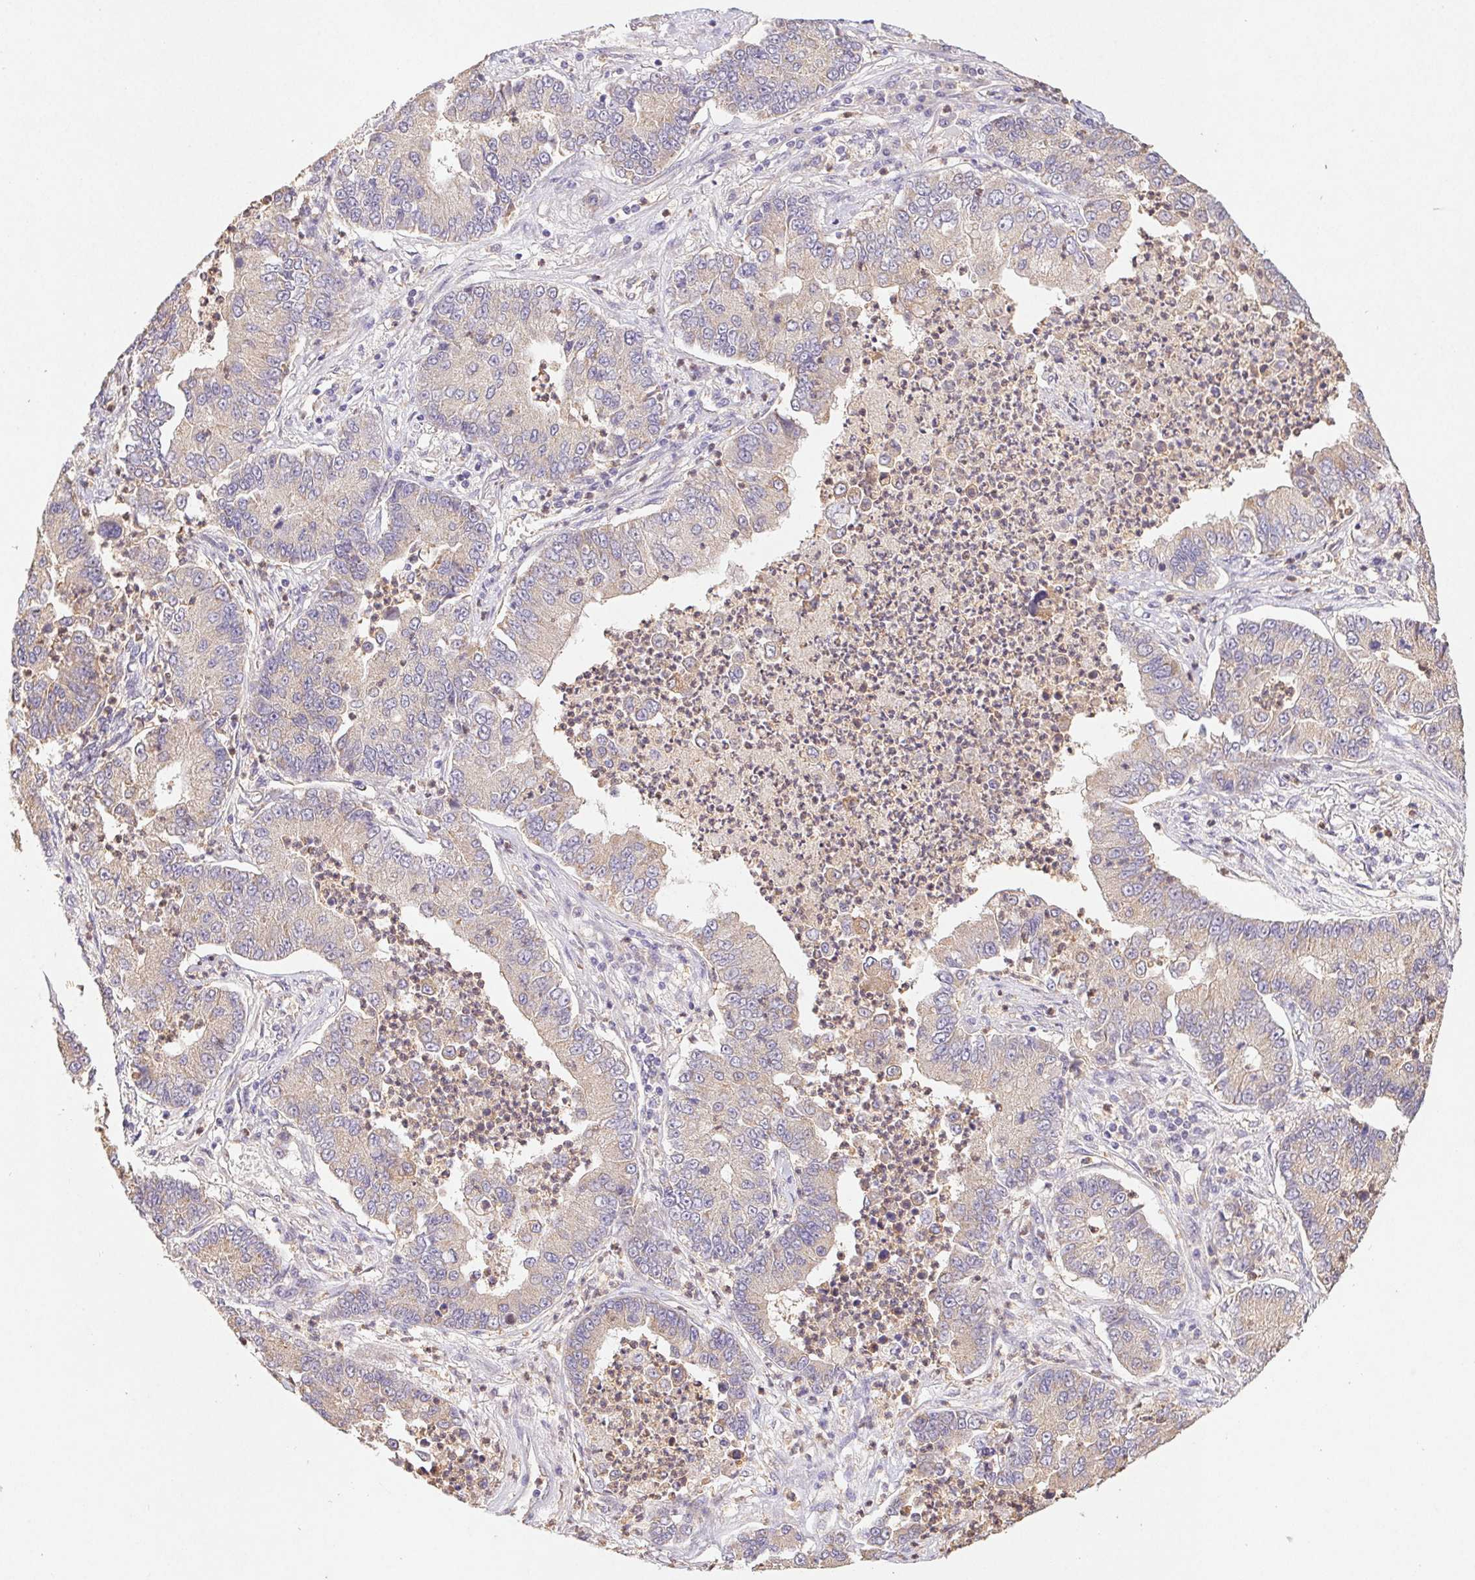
{"staining": {"intensity": "weak", "quantity": "<25%", "location": "cytoplasmic/membranous"}, "tissue": "lung cancer", "cell_type": "Tumor cells", "image_type": "cancer", "snomed": [{"axis": "morphology", "description": "Adenocarcinoma, NOS"}, {"axis": "topography", "description": "Lung"}], "caption": "Immunohistochemistry (IHC) photomicrograph of neoplastic tissue: human lung cancer (adenocarcinoma) stained with DAB (3,3'-diaminobenzidine) demonstrates no significant protein staining in tumor cells.", "gene": "RAB11A", "patient": {"sex": "female", "age": 57}}